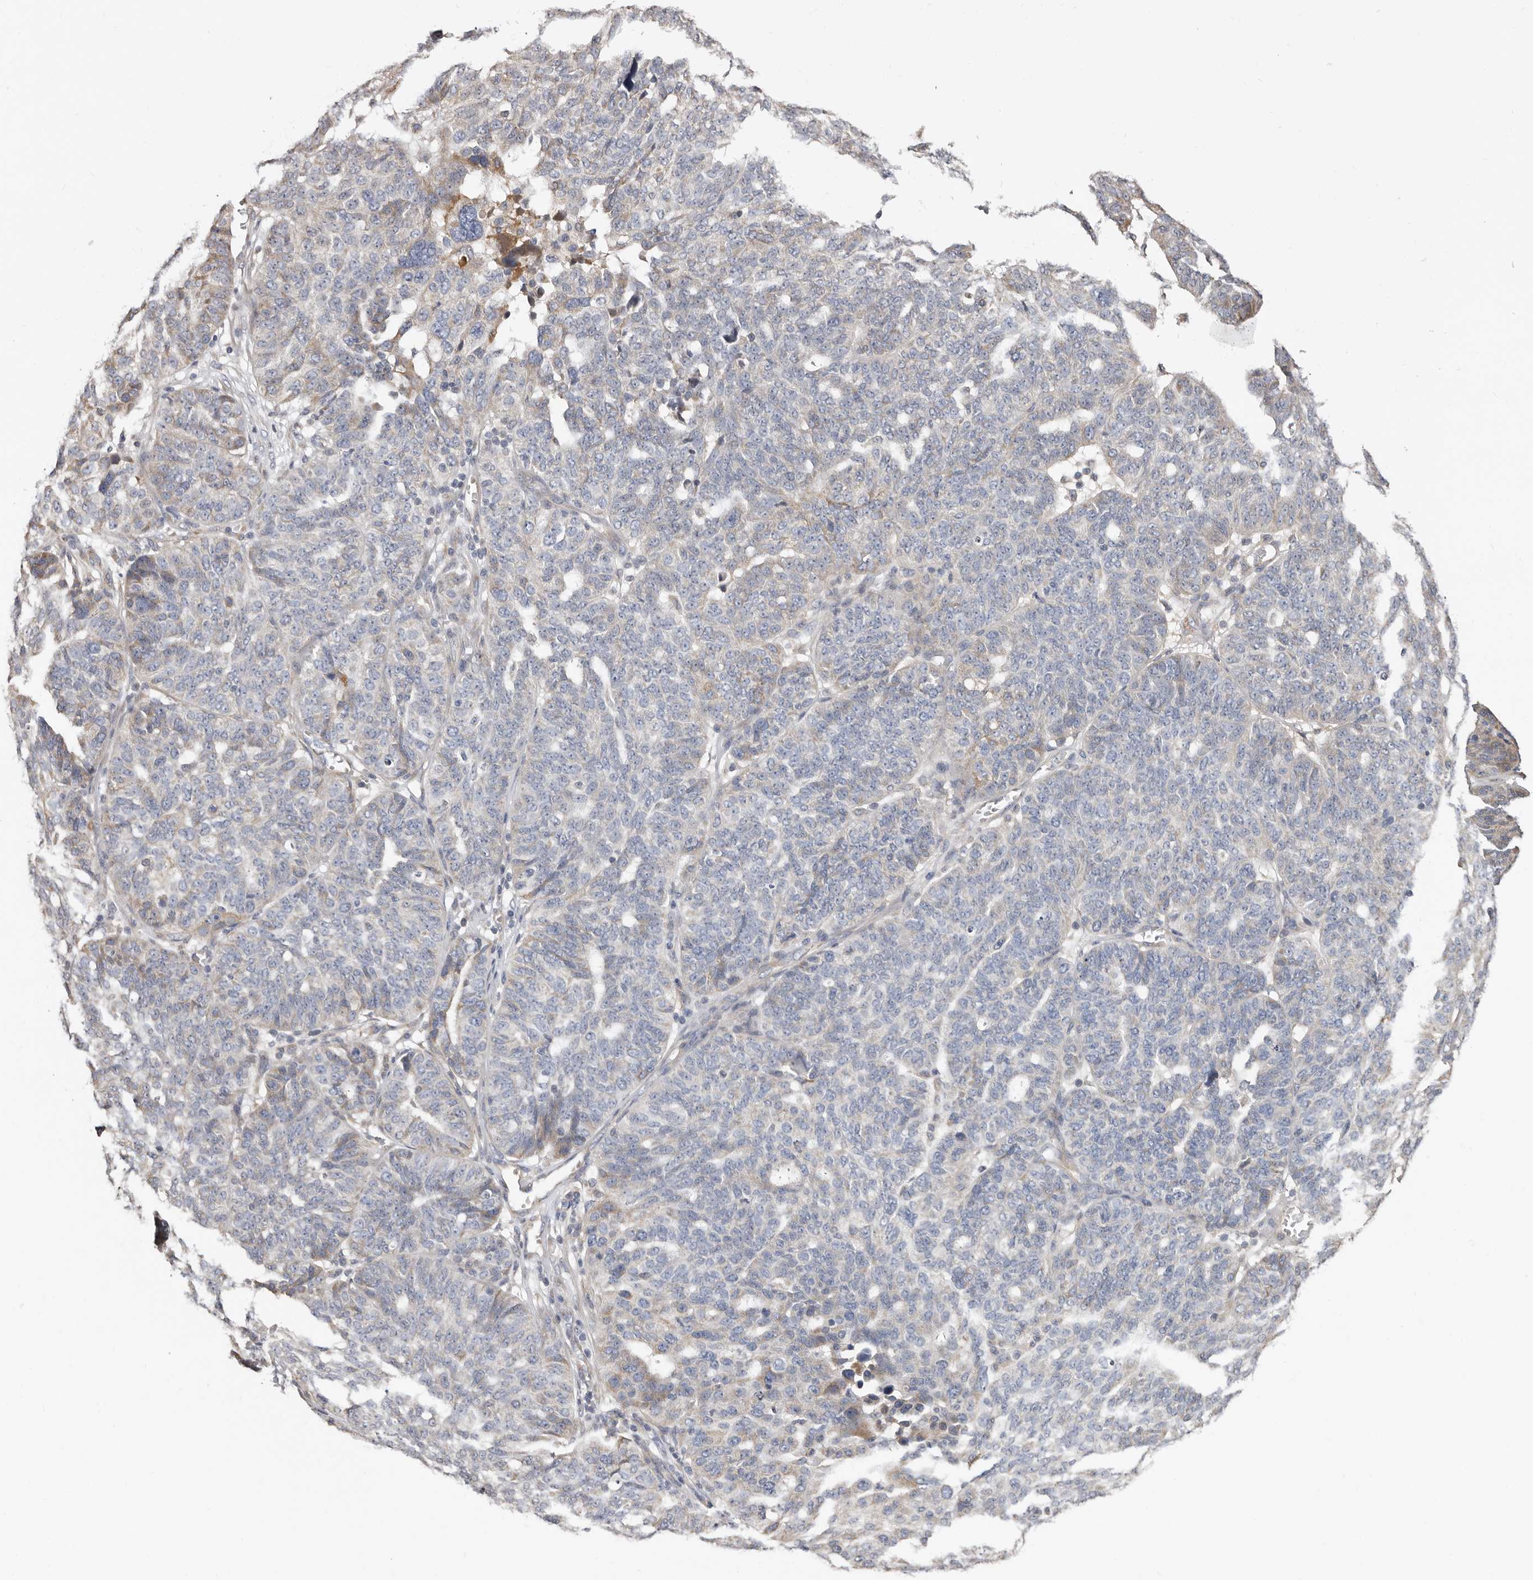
{"staining": {"intensity": "negative", "quantity": "none", "location": "none"}, "tissue": "ovarian cancer", "cell_type": "Tumor cells", "image_type": "cancer", "snomed": [{"axis": "morphology", "description": "Cystadenocarcinoma, serous, NOS"}, {"axis": "topography", "description": "Ovary"}], "caption": "Ovarian serous cystadenocarcinoma stained for a protein using immunohistochemistry (IHC) reveals no staining tumor cells.", "gene": "ASIC5", "patient": {"sex": "female", "age": 59}}